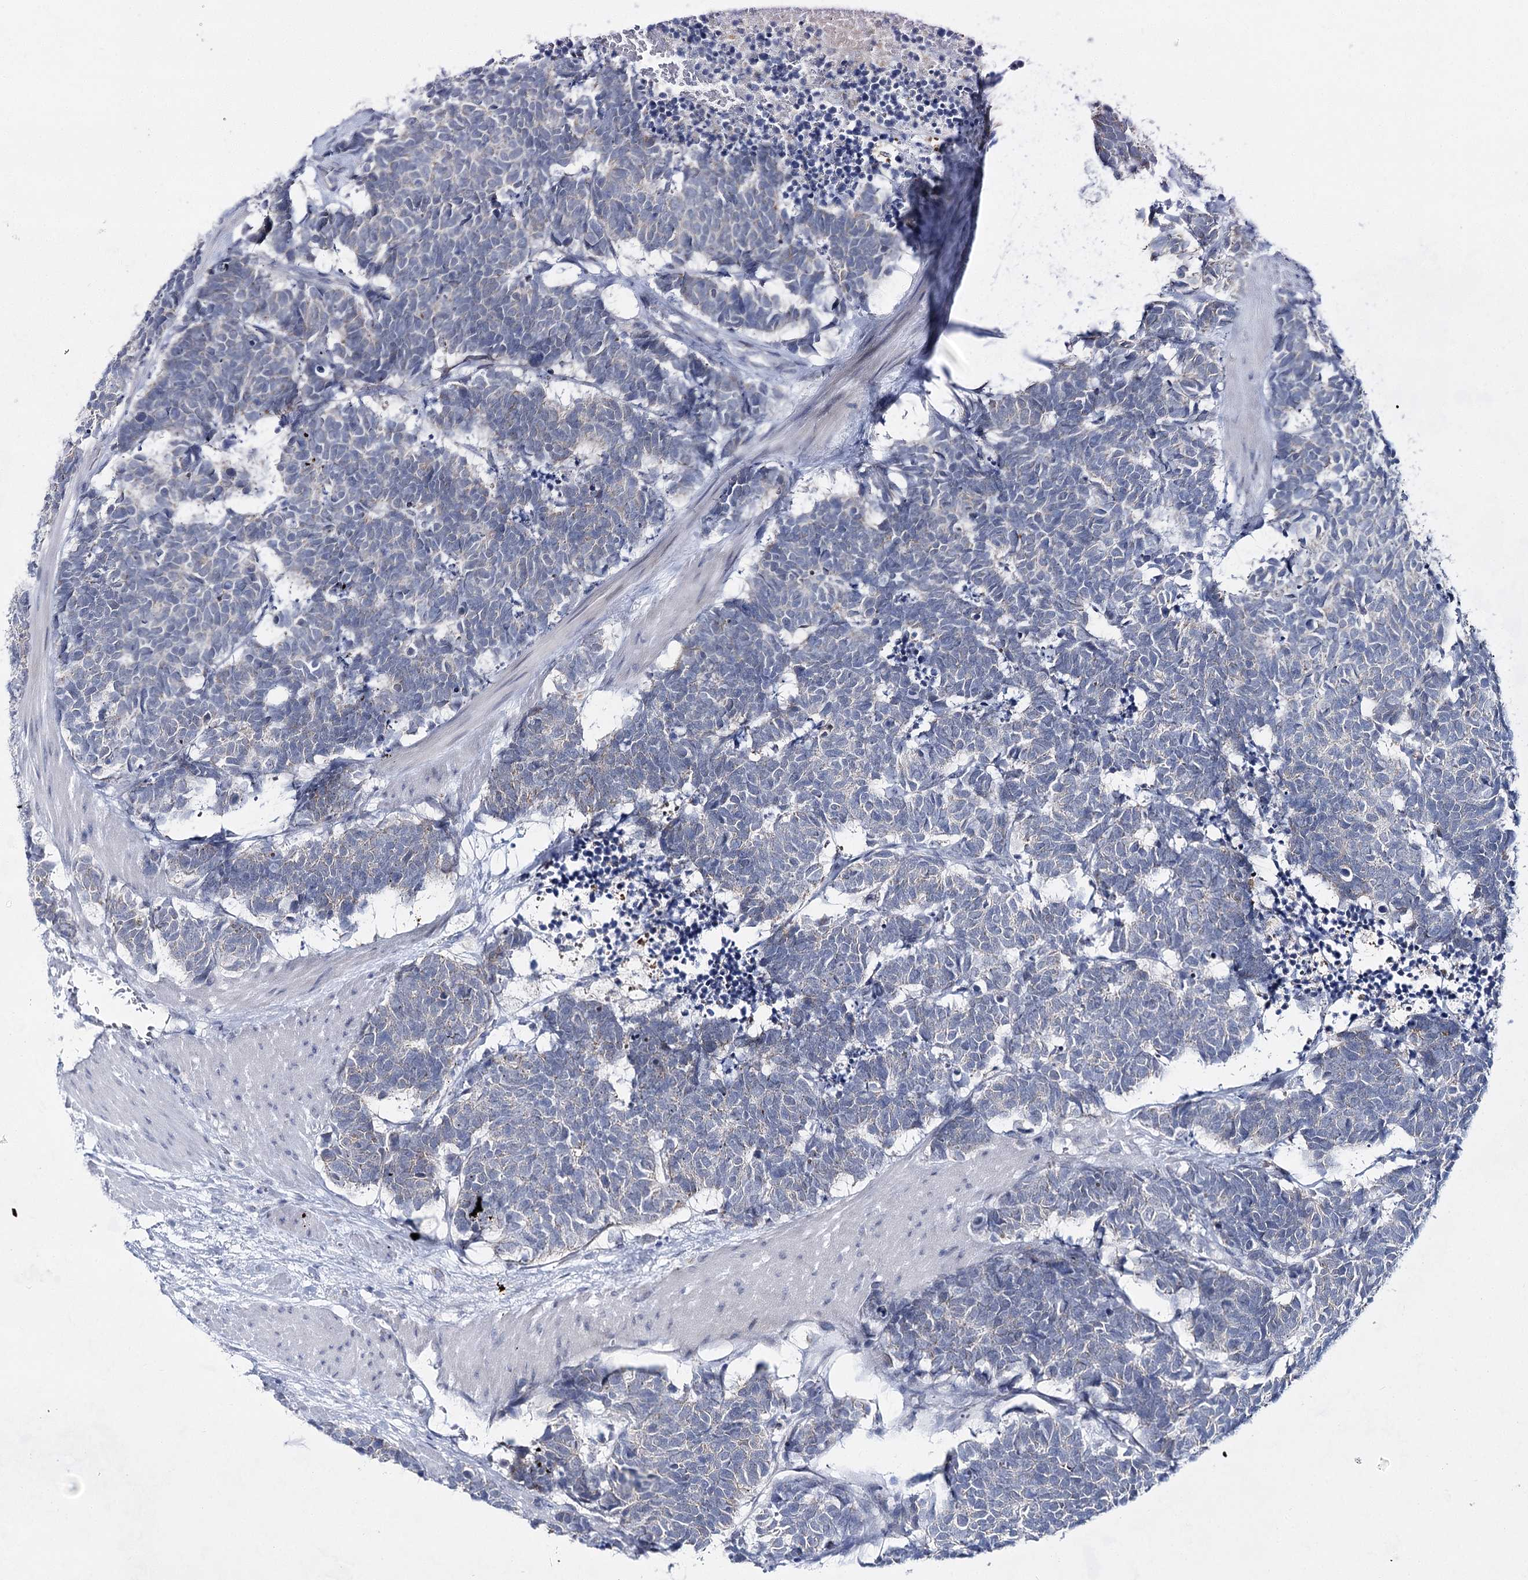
{"staining": {"intensity": "negative", "quantity": "none", "location": "none"}, "tissue": "carcinoid", "cell_type": "Tumor cells", "image_type": "cancer", "snomed": [{"axis": "morphology", "description": "Carcinoma, NOS"}, {"axis": "morphology", "description": "Carcinoid, malignant, NOS"}, {"axis": "topography", "description": "Urinary bladder"}], "caption": "Tumor cells are negative for brown protein staining in carcinoid.", "gene": "BPHL", "patient": {"sex": "male", "age": 57}}